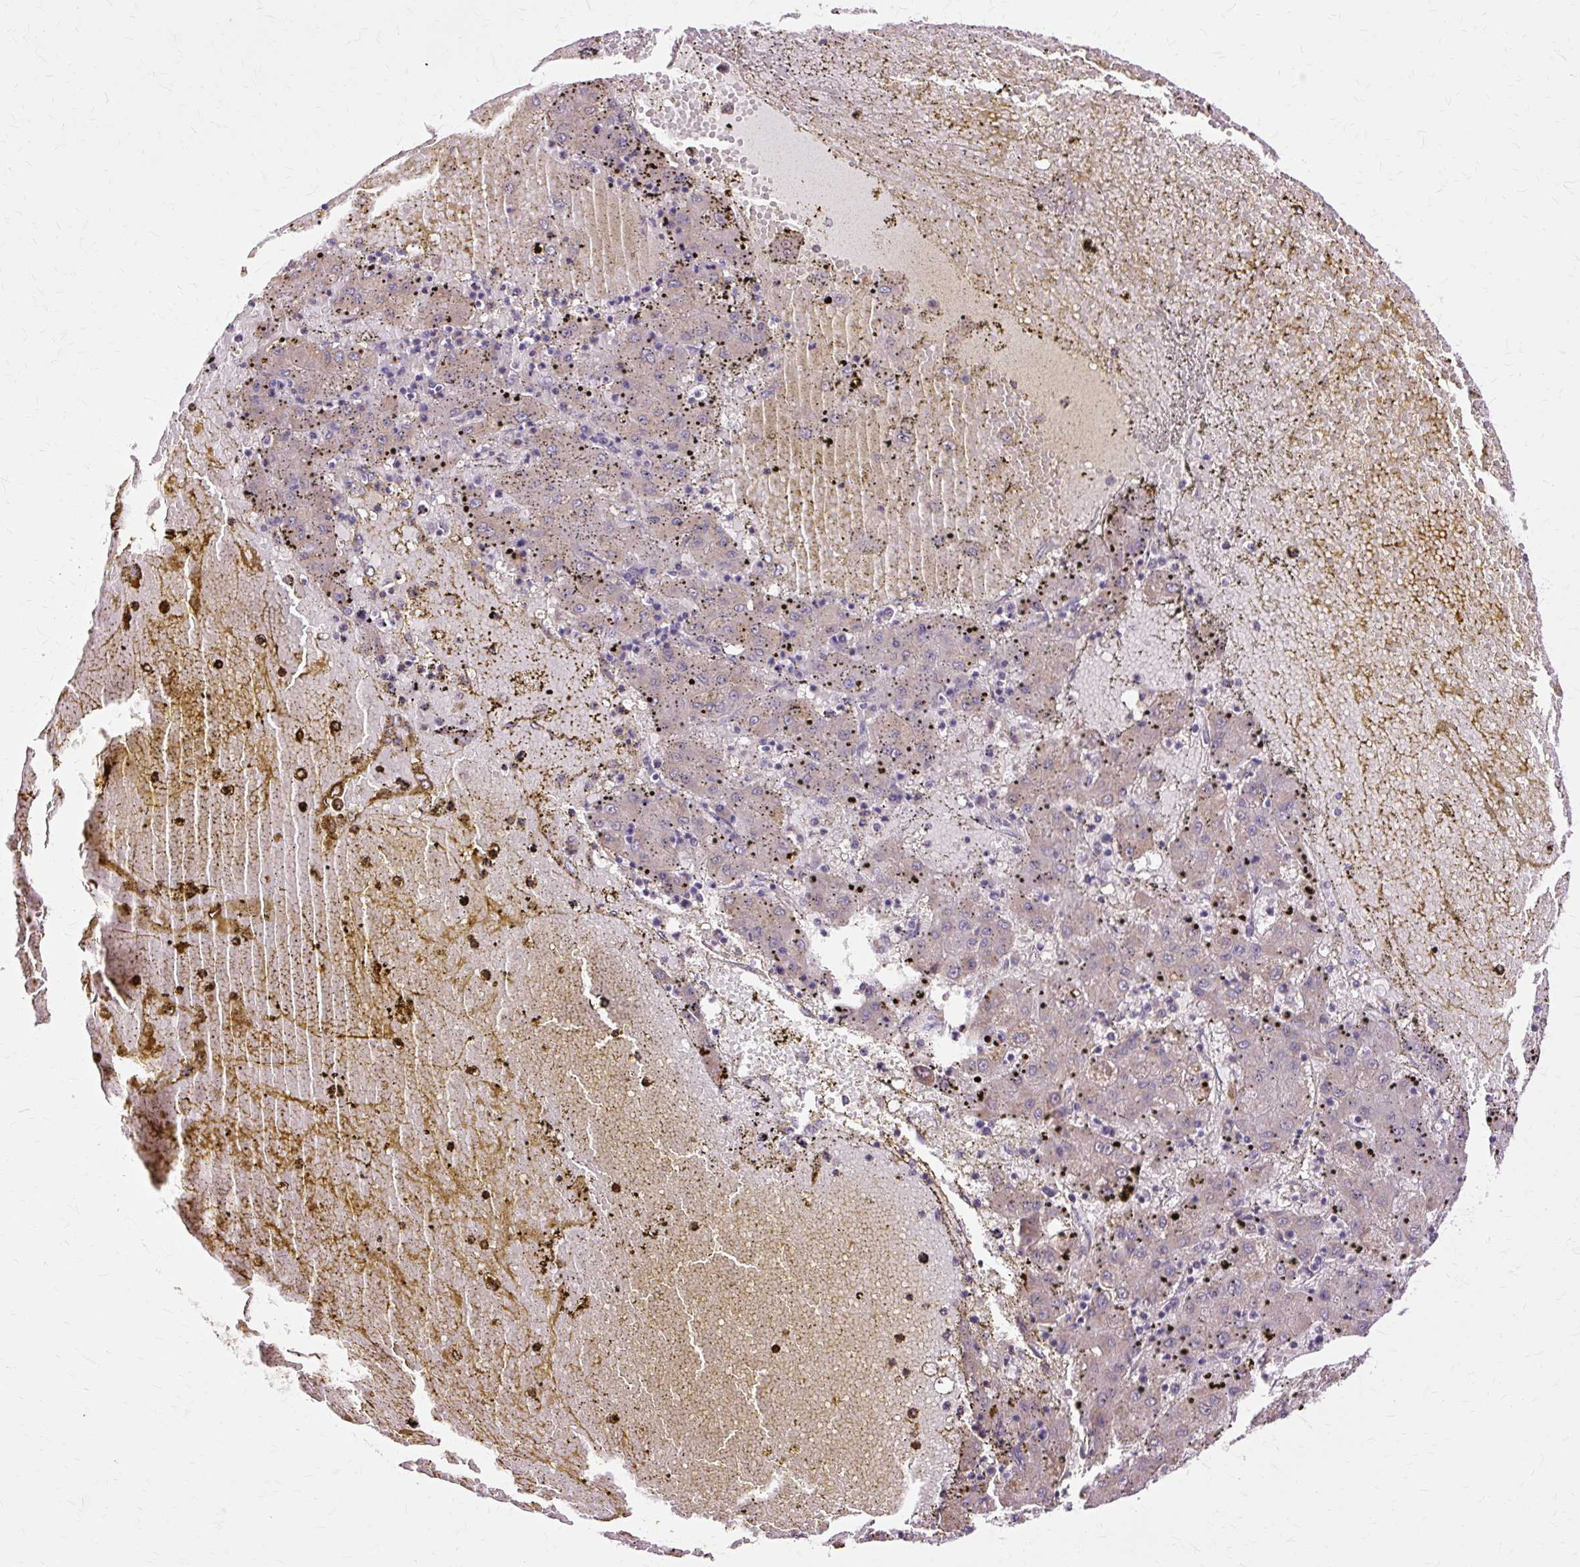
{"staining": {"intensity": "weak", "quantity": "<25%", "location": "cytoplasmic/membranous"}, "tissue": "liver cancer", "cell_type": "Tumor cells", "image_type": "cancer", "snomed": [{"axis": "morphology", "description": "Carcinoma, Hepatocellular, NOS"}, {"axis": "topography", "description": "Liver"}], "caption": "Histopathology image shows no significant protein positivity in tumor cells of liver cancer (hepatocellular carcinoma). (DAB immunohistochemistry (IHC) with hematoxylin counter stain).", "gene": "PDZD2", "patient": {"sex": "male", "age": 72}}